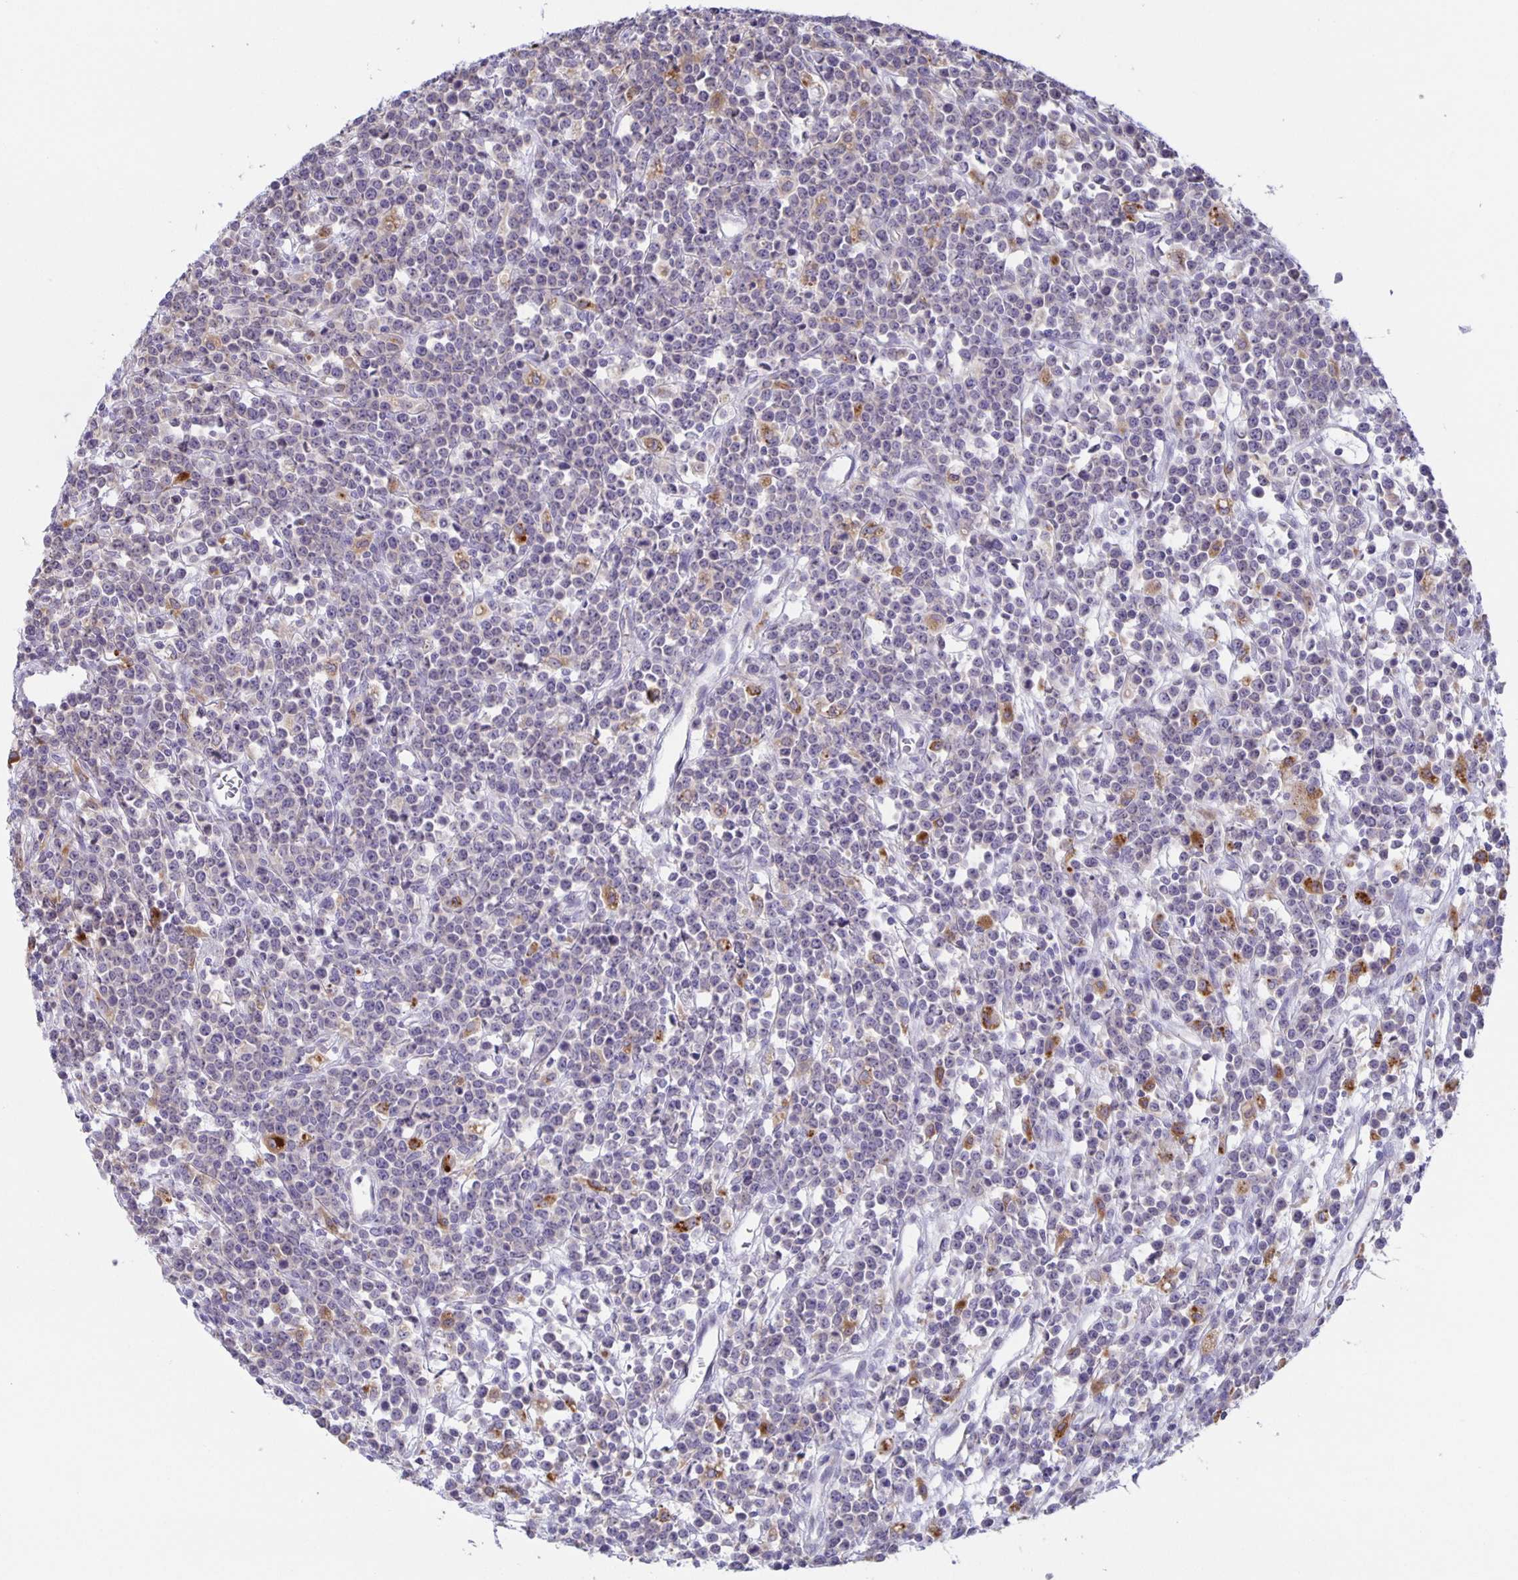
{"staining": {"intensity": "negative", "quantity": "none", "location": "none"}, "tissue": "lymphoma", "cell_type": "Tumor cells", "image_type": "cancer", "snomed": [{"axis": "morphology", "description": "Malignant lymphoma, non-Hodgkin's type, High grade"}, {"axis": "topography", "description": "Ovary"}], "caption": "This is a micrograph of immunohistochemistry staining of malignant lymphoma, non-Hodgkin's type (high-grade), which shows no positivity in tumor cells. The staining is performed using DAB (3,3'-diaminobenzidine) brown chromogen with nuclei counter-stained in using hematoxylin.", "gene": "LIPA", "patient": {"sex": "female", "age": 56}}